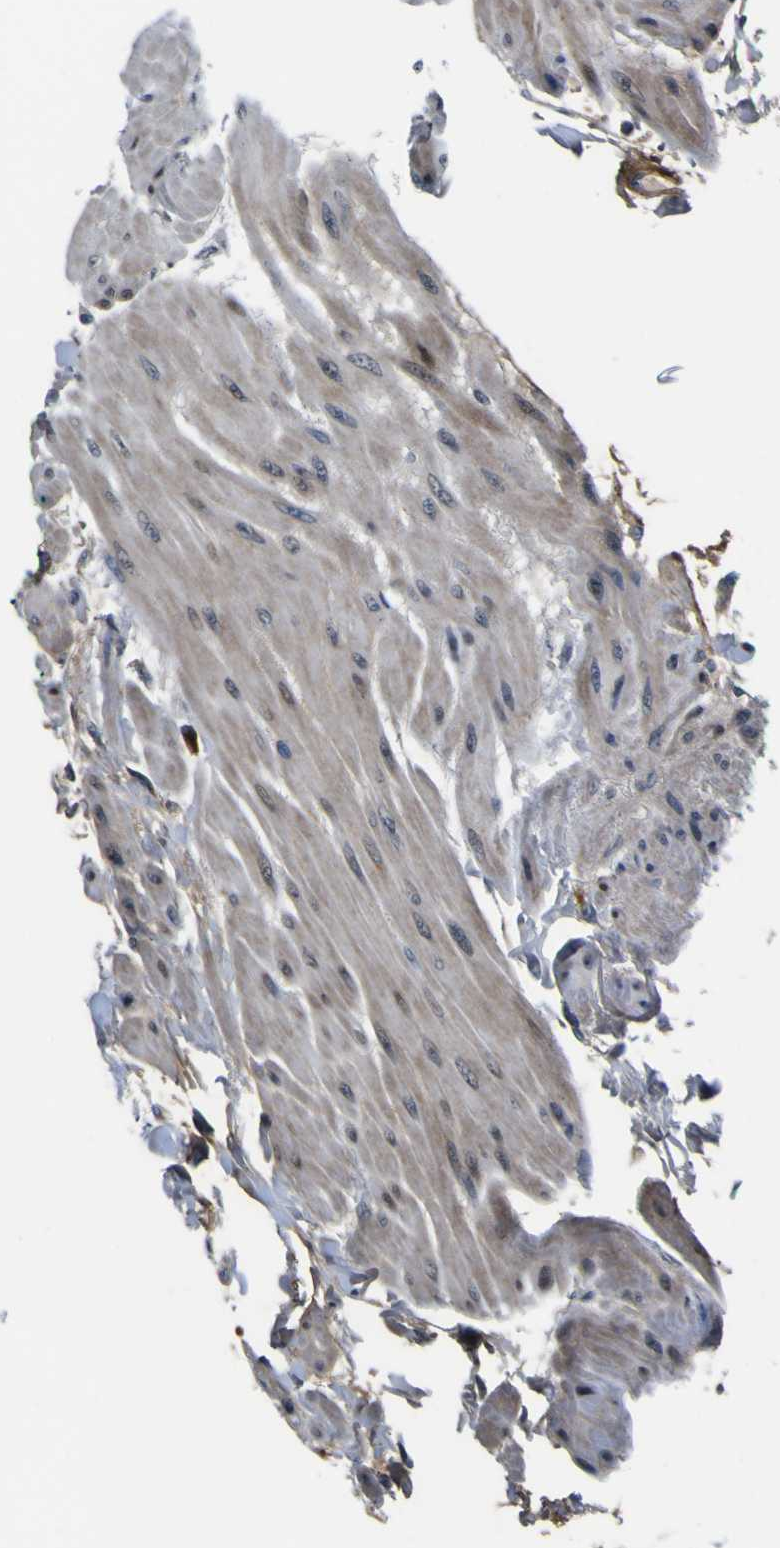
{"staining": {"intensity": "weak", "quantity": "<25%", "location": "cytoplasmic/membranous,nuclear"}, "tissue": "urinary bladder", "cell_type": "Urothelial cells", "image_type": "normal", "snomed": [{"axis": "morphology", "description": "Normal tissue, NOS"}, {"axis": "topography", "description": "Urinary bladder"}], "caption": "Normal urinary bladder was stained to show a protein in brown. There is no significant staining in urothelial cells. (Brightfield microscopy of DAB (3,3'-diaminobenzidine) IHC at high magnification).", "gene": "POSTN", "patient": {"sex": "female", "age": 79}}